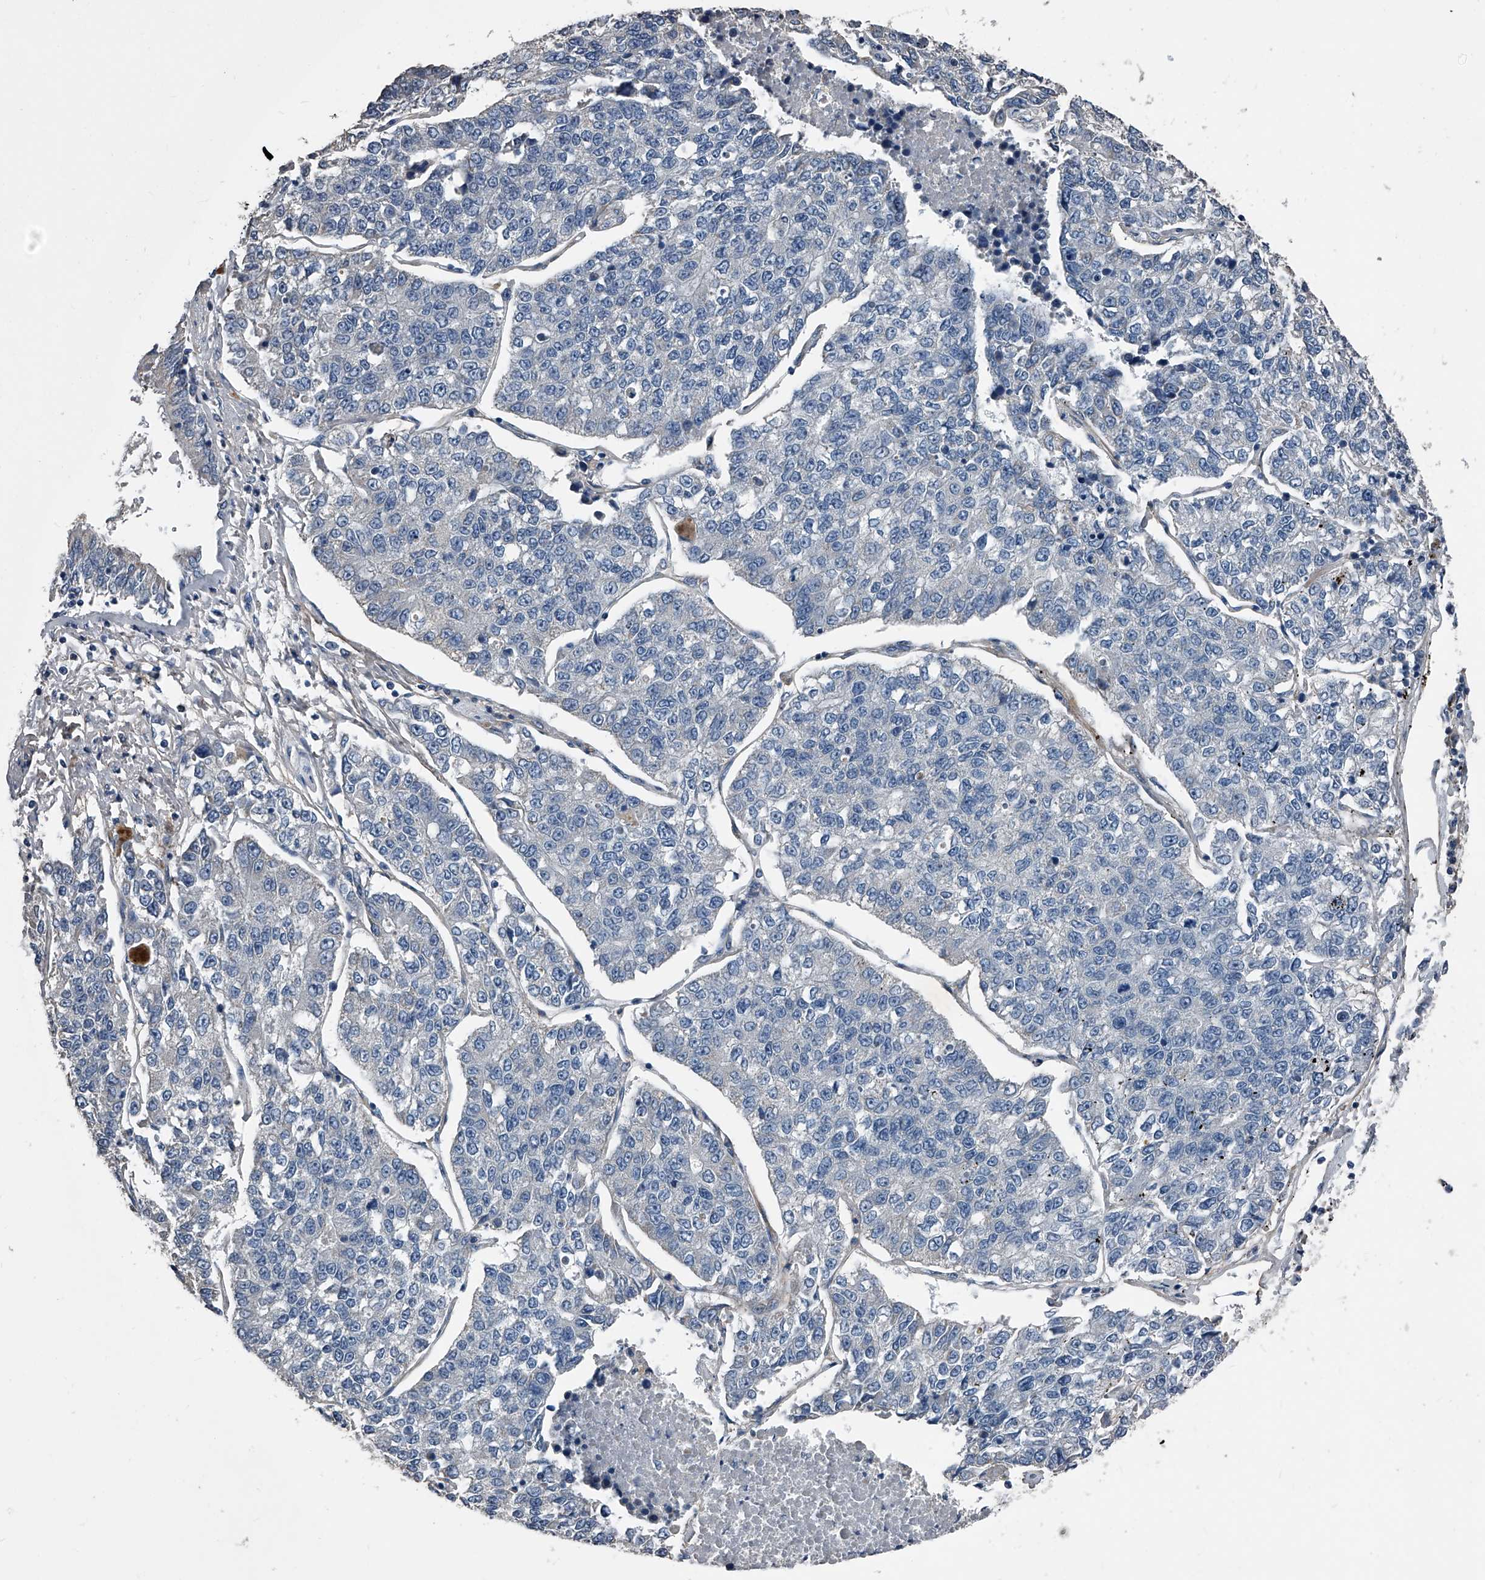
{"staining": {"intensity": "negative", "quantity": "none", "location": "none"}, "tissue": "lung cancer", "cell_type": "Tumor cells", "image_type": "cancer", "snomed": [{"axis": "morphology", "description": "Adenocarcinoma, NOS"}, {"axis": "topography", "description": "Lung"}], "caption": "Human lung cancer stained for a protein using IHC shows no expression in tumor cells.", "gene": "PHACTR1", "patient": {"sex": "male", "age": 49}}